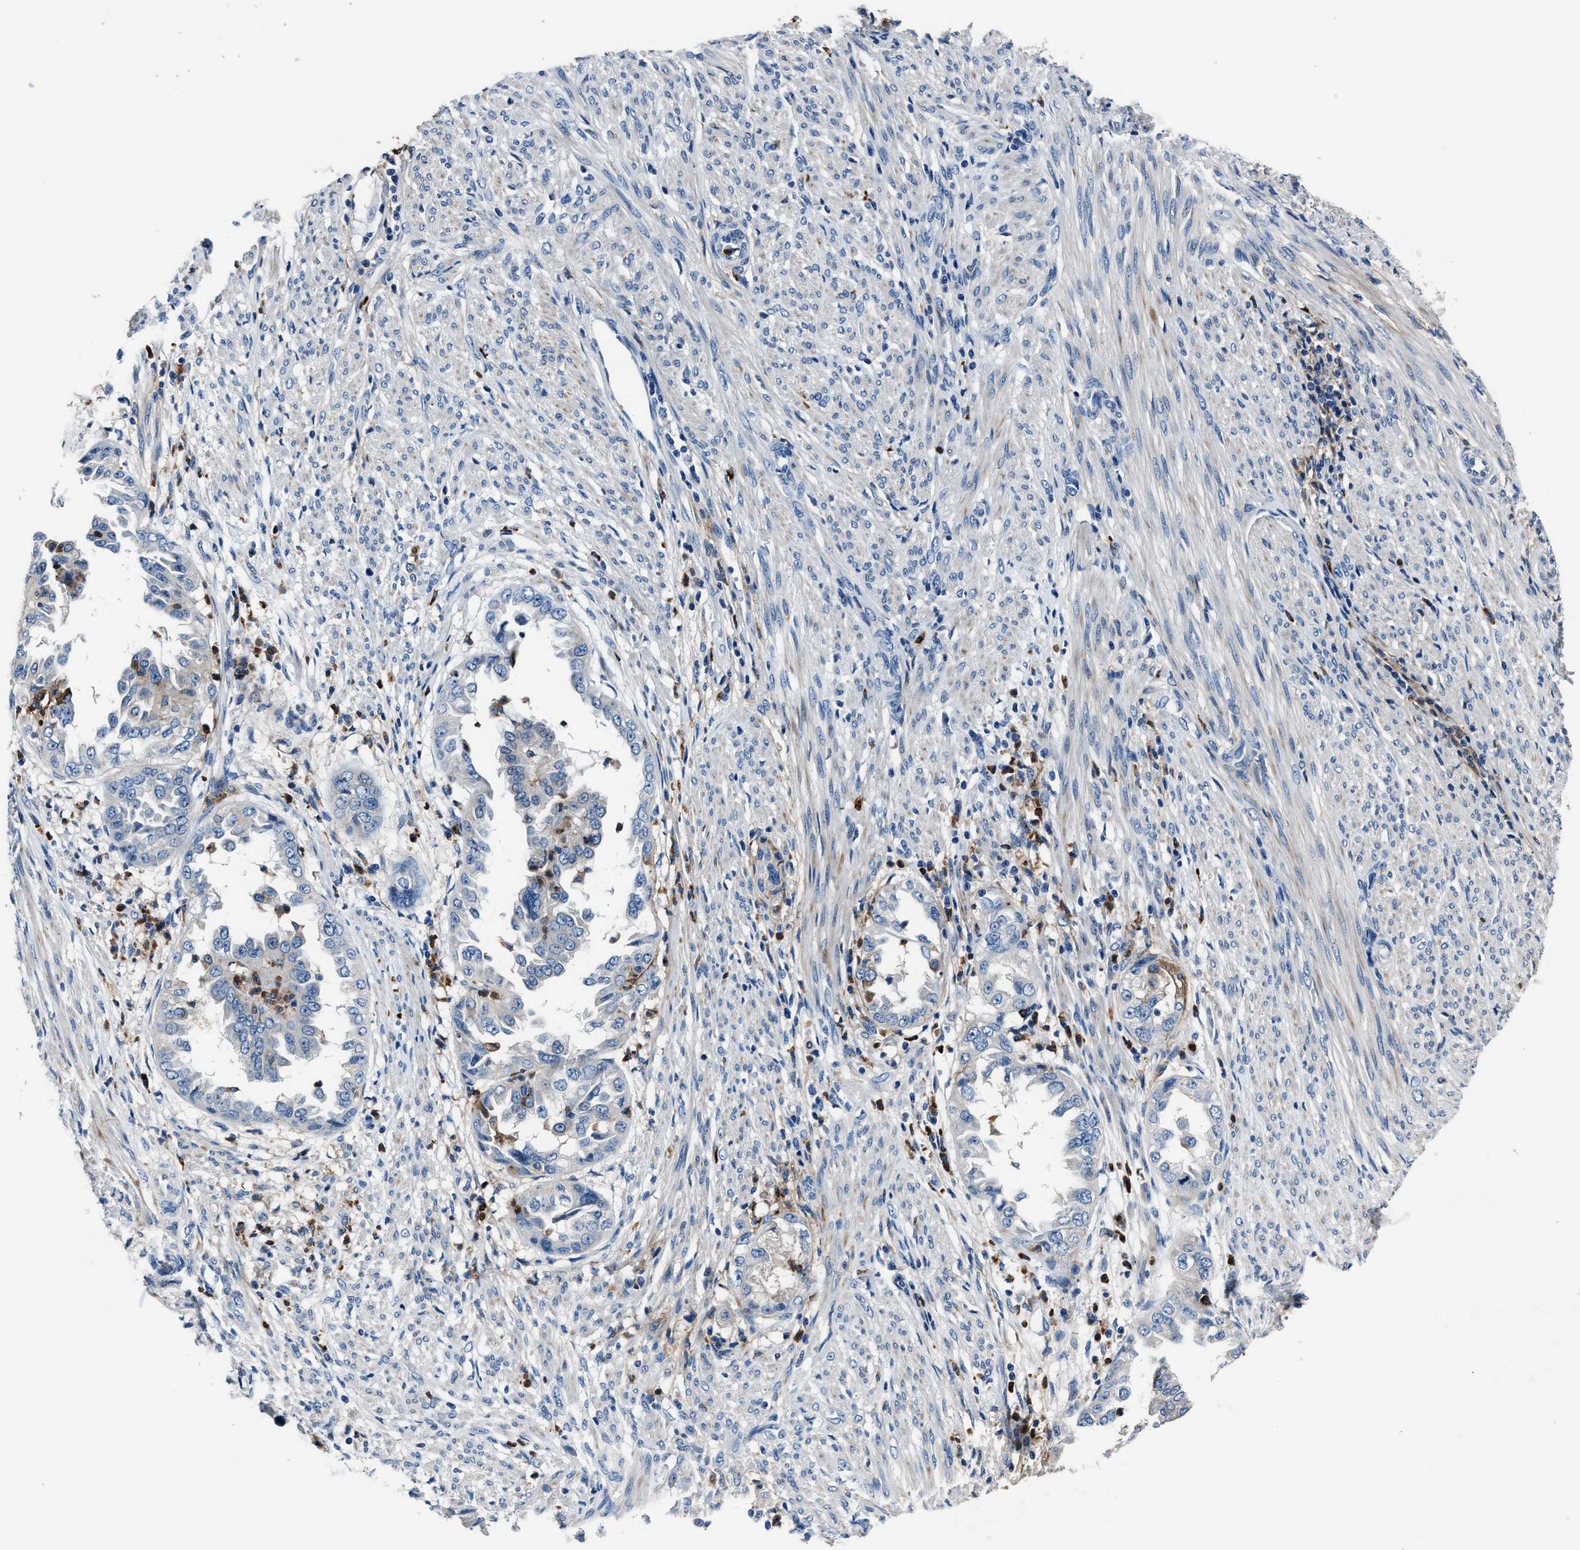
{"staining": {"intensity": "negative", "quantity": "none", "location": "none"}, "tissue": "endometrial cancer", "cell_type": "Tumor cells", "image_type": "cancer", "snomed": [{"axis": "morphology", "description": "Adenocarcinoma, NOS"}, {"axis": "topography", "description": "Endometrium"}], "caption": "Immunohistochemical staining of human adenocarcinoma (endometrial) displays no significant expression in tumor cells.", "gene": "FGL2", "patient": {"sex": "female", "age": 85}}